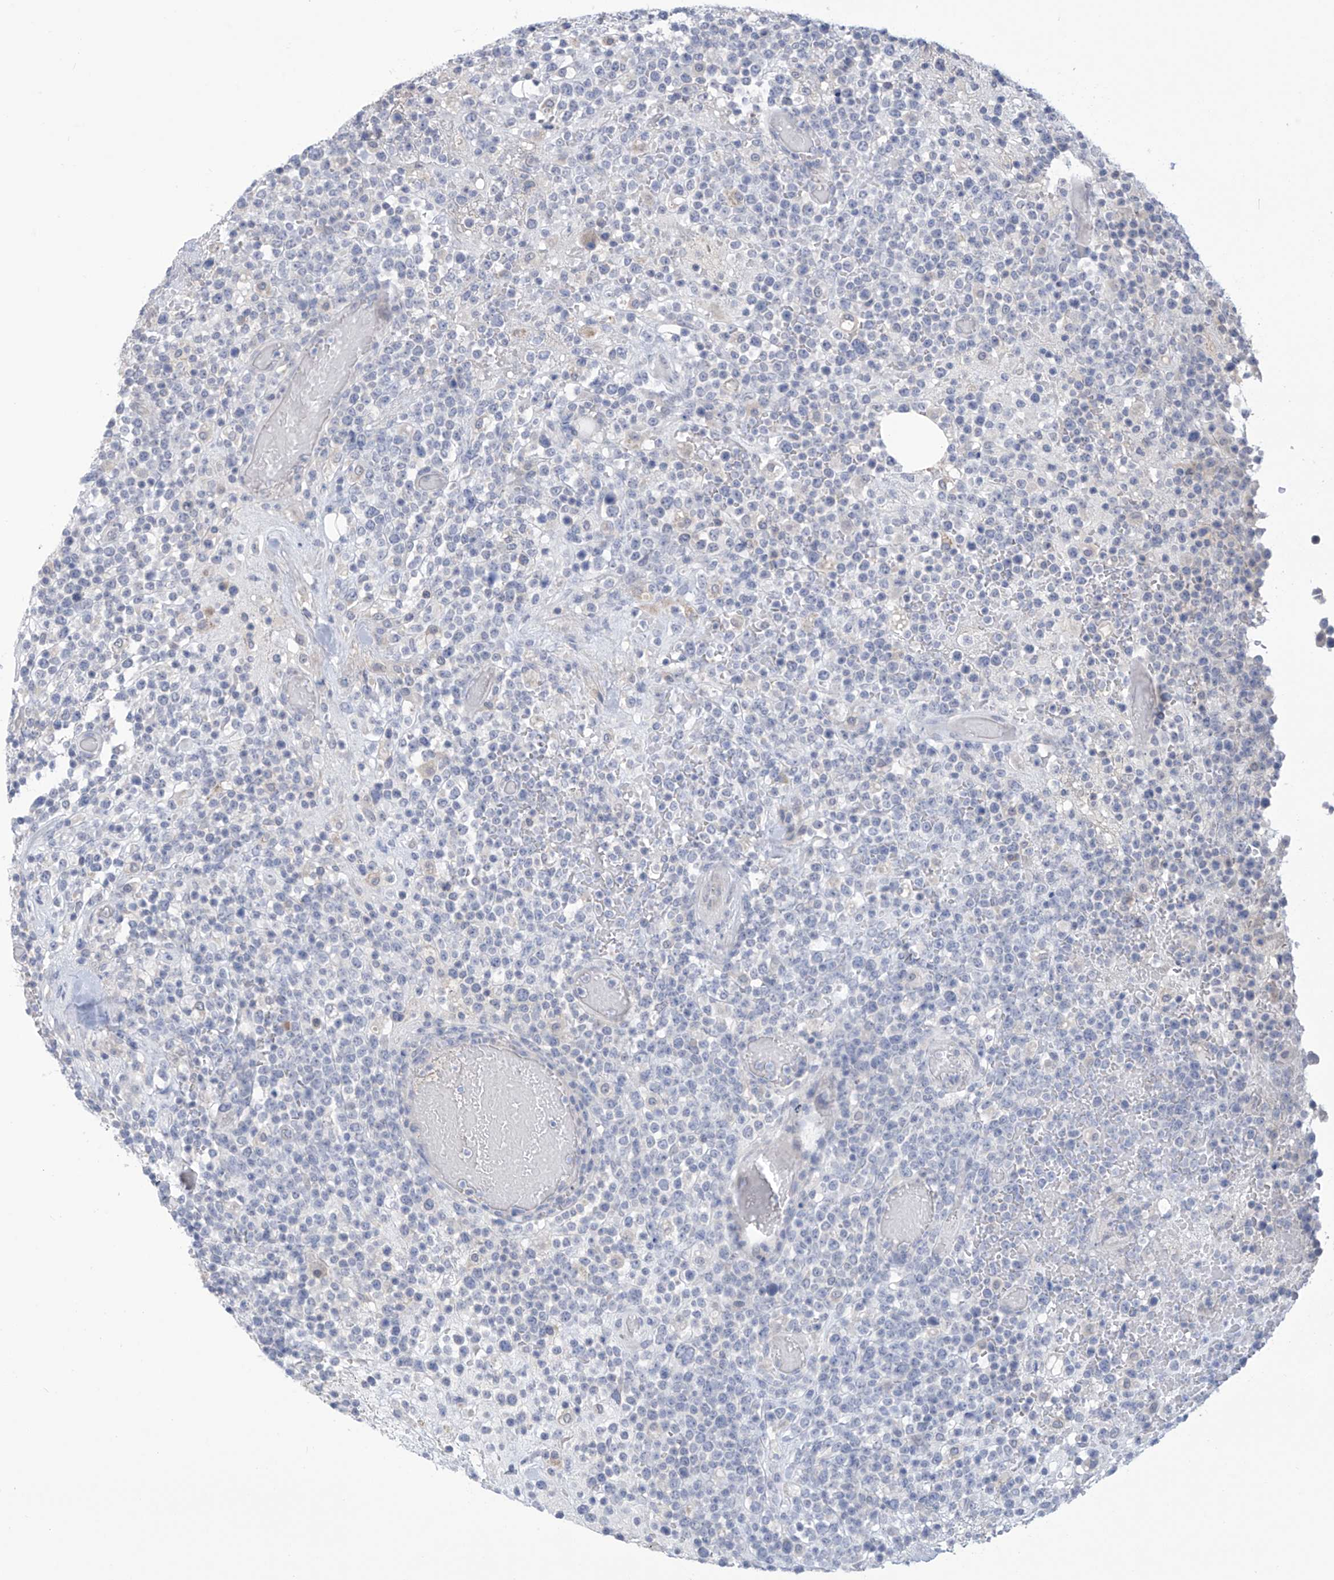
{"staining": {"intensity": "negative", "quantity": "none", "location": "none"}, "tissue": "lymphoma", "cell_type": "Tumor cells", "image_type": "cancer", "snomed": [{"axis": "morphology", "description": "Malignant lymphoma, non-Hodgkin's type, High grade"}, {"axis": "topography", "description": "Colon"}], "caption": "High power microscopy photomicrograph of an immunohistochemistry (IHC) photomicrograph of malignant lymphoma, non-Hodgkin's type (high-grade), revealing no significant positivity in tumor cells.", "gene": "IBA57", "patient": {"sex": "female", "age": 53}}